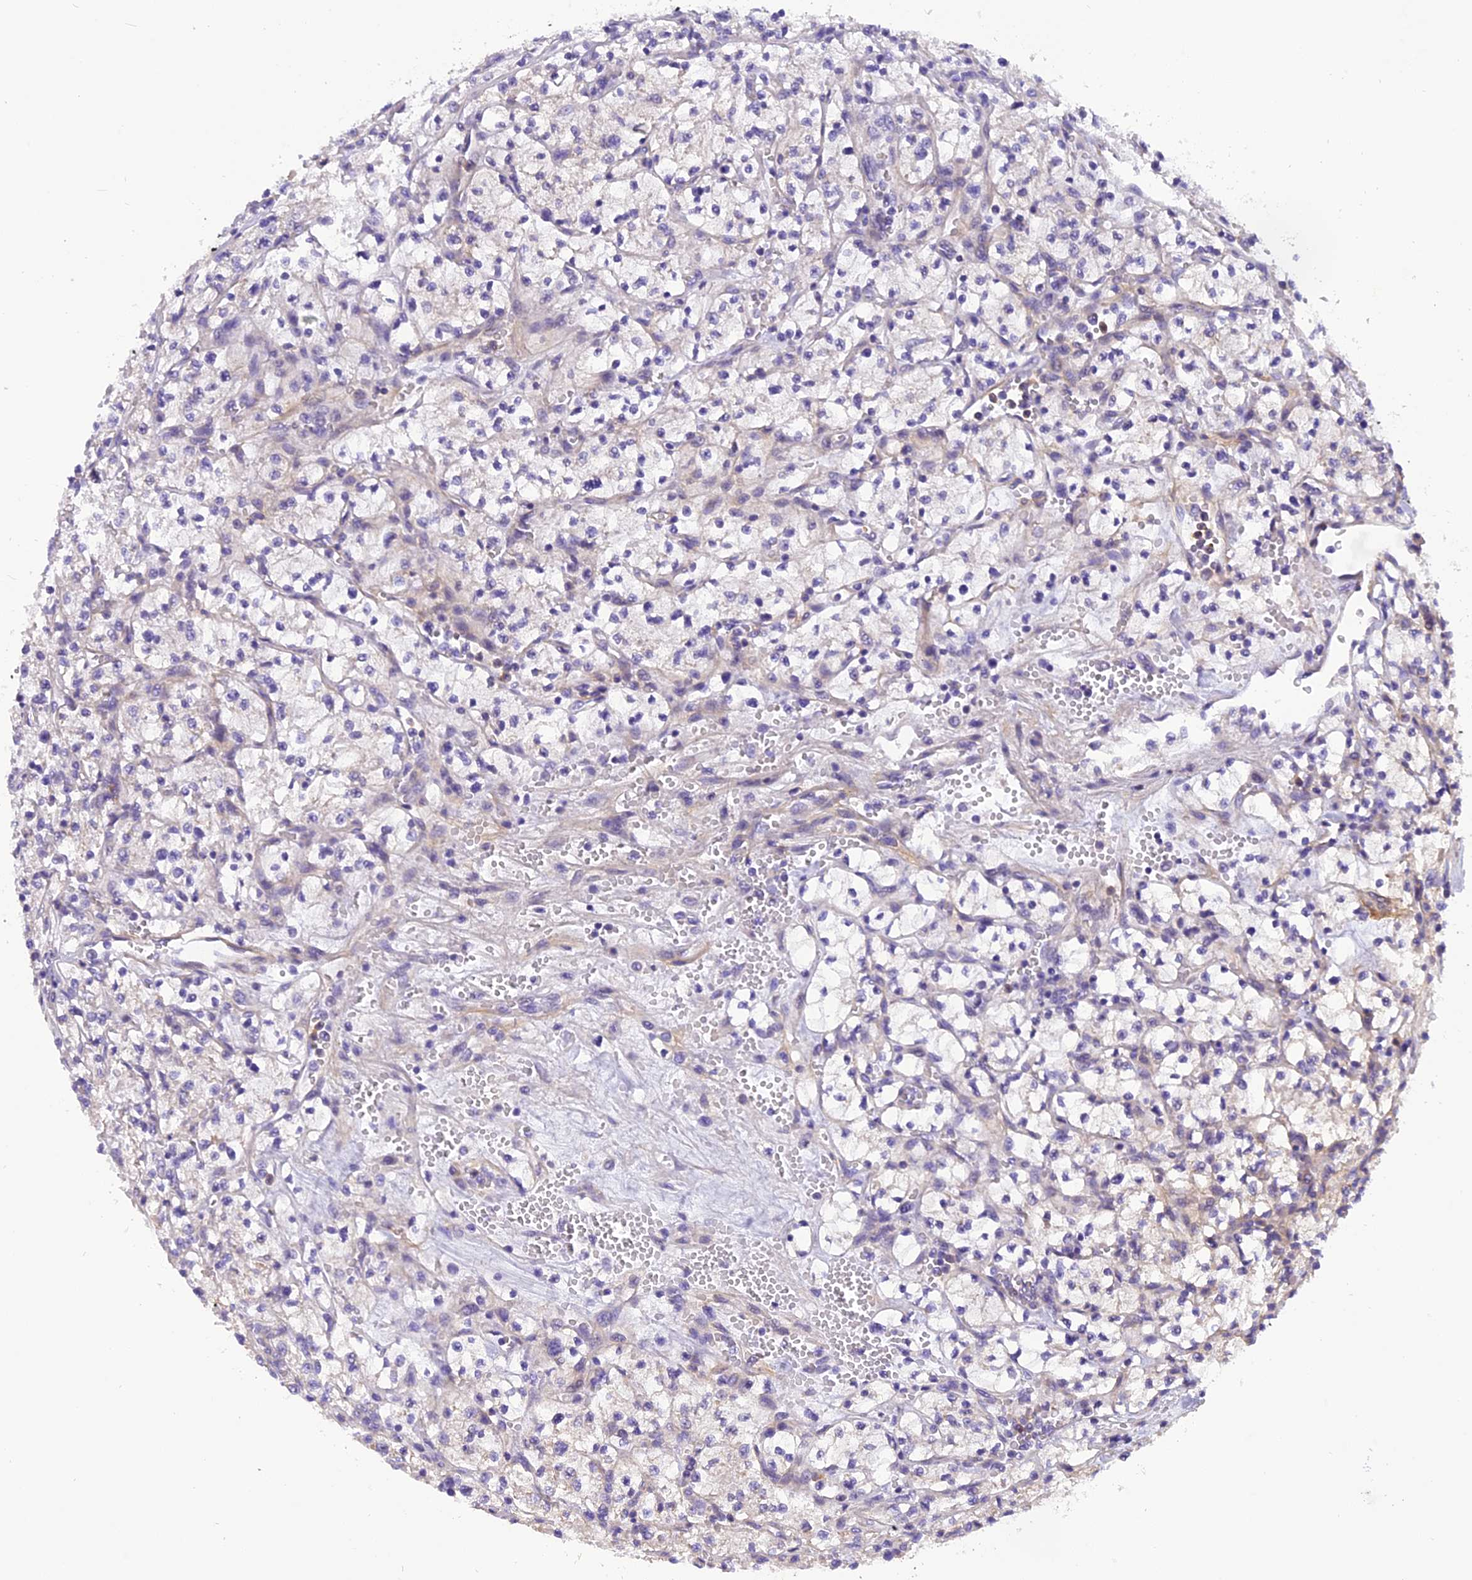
{"staining": {"intensity": "negative", "quantity": "none", "location": "none"}, "tissue": "renal cancer", "cell_type": "Tumor cells", "image_type": "cancer", "snomed": [{"axis": "morphology", "description": "Adenocarcinoma, NOS"}, {"axis": "topography", "description": "Kidney"}], "caption": "Immunohistochemistry photomicrograph of neoplastic tissue: renal cancer stained with DAB shows no significant protein staining in tumor cells.", "gene": "TRIM3", "patient": {"sex": "female", "age": 64}}